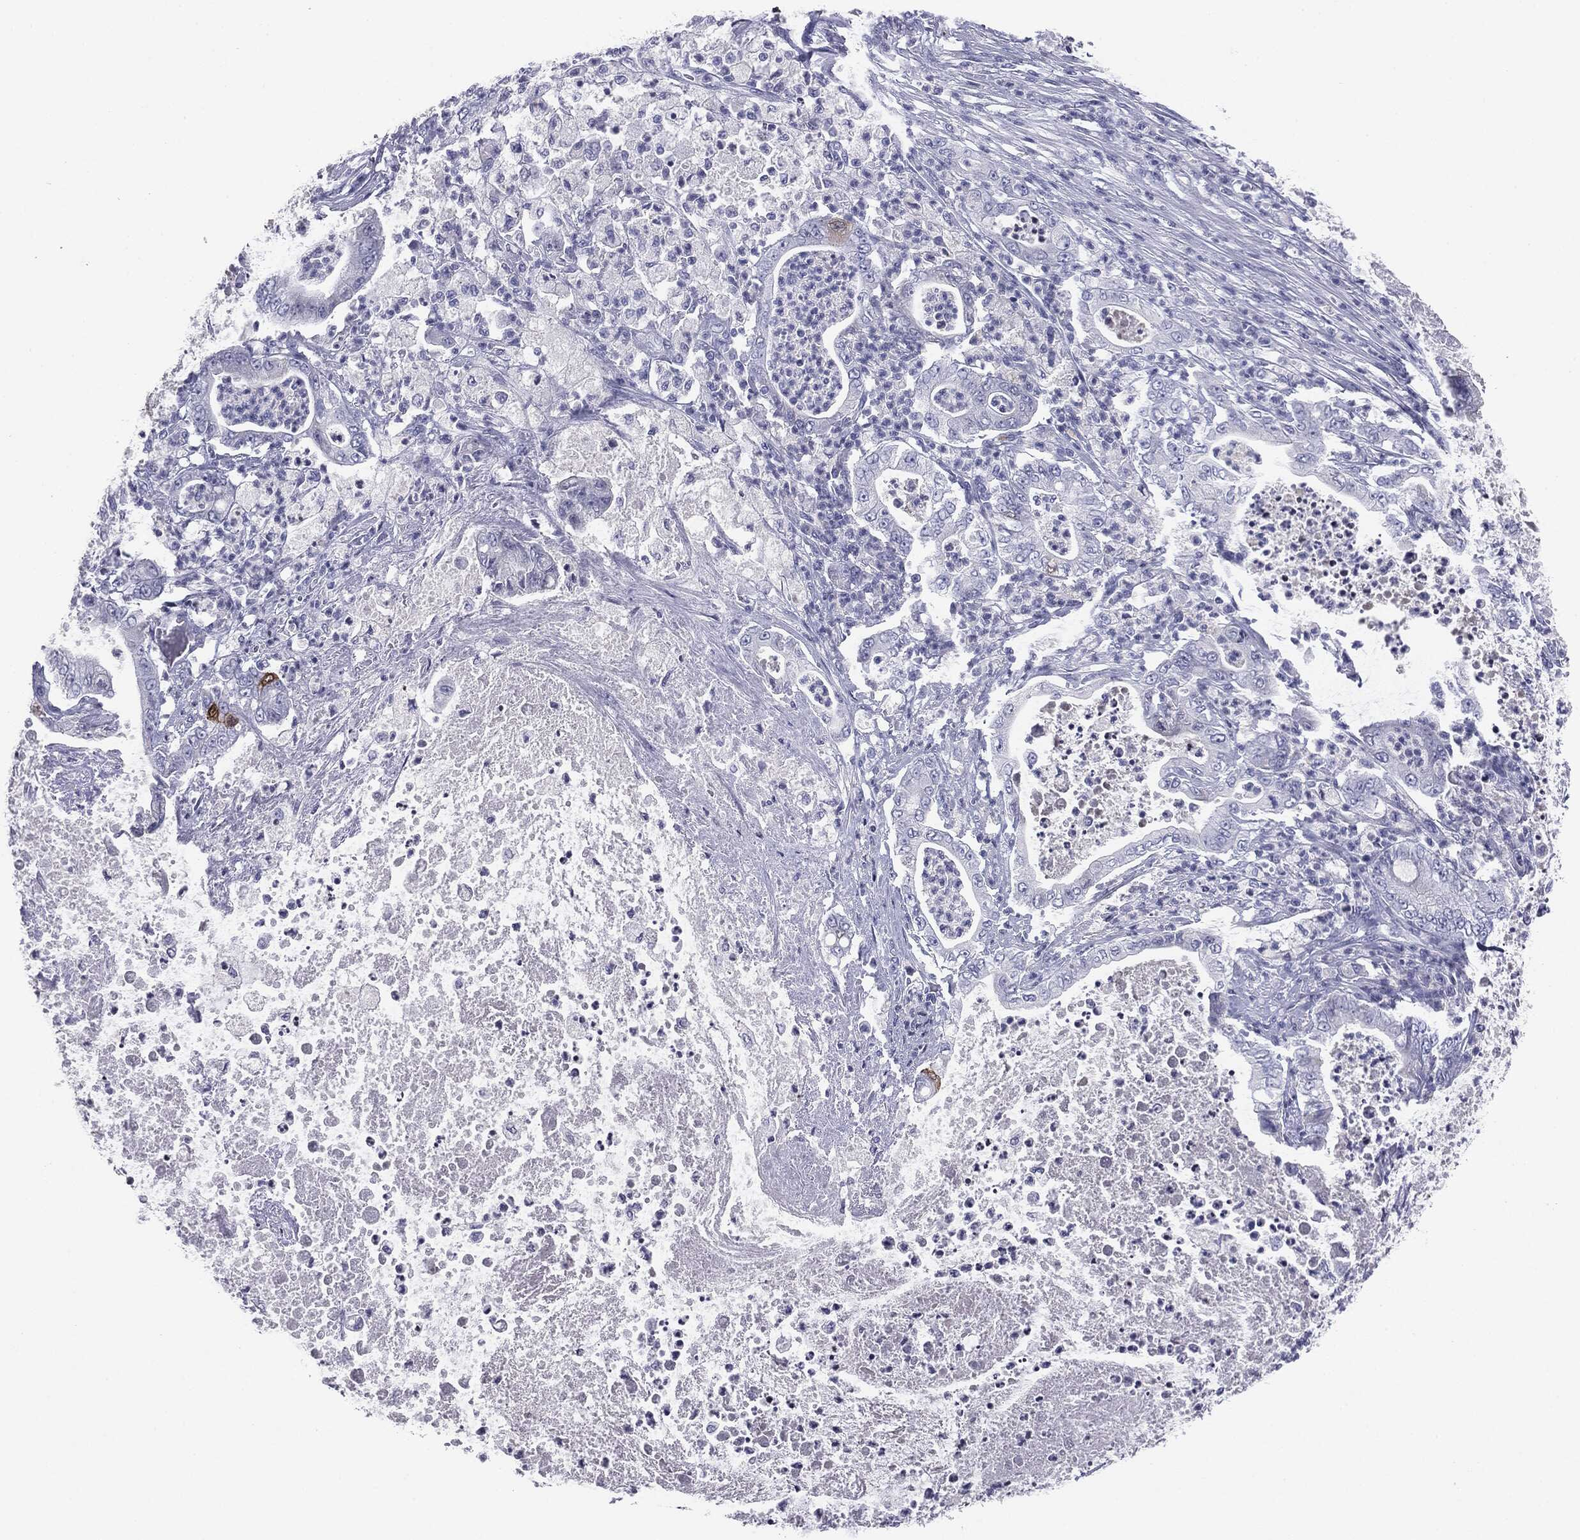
{"staining": {"intensity": "negative", "quantity": "none", "location": "none"}, "tissue": "pancreatic cancer", "cell_type": "Tumor cells", "image_type": "cancer", "snomed": [{"axis": "morphology", "description": "Adenocarcinoma, NOS"}, {"axis": "topography", "description": "Pancreas"}], "caption": "An immunohistochemistry photomicrograph of pancreatic cancer (adenocarcinoma) is shown. There is no staining in tumor cells of pancreatic cancer (adenocarcinoma). Nuclei are stained in blue.", "gene": "SERPINB4", "patient": {"sex": "male", "age": 71}}